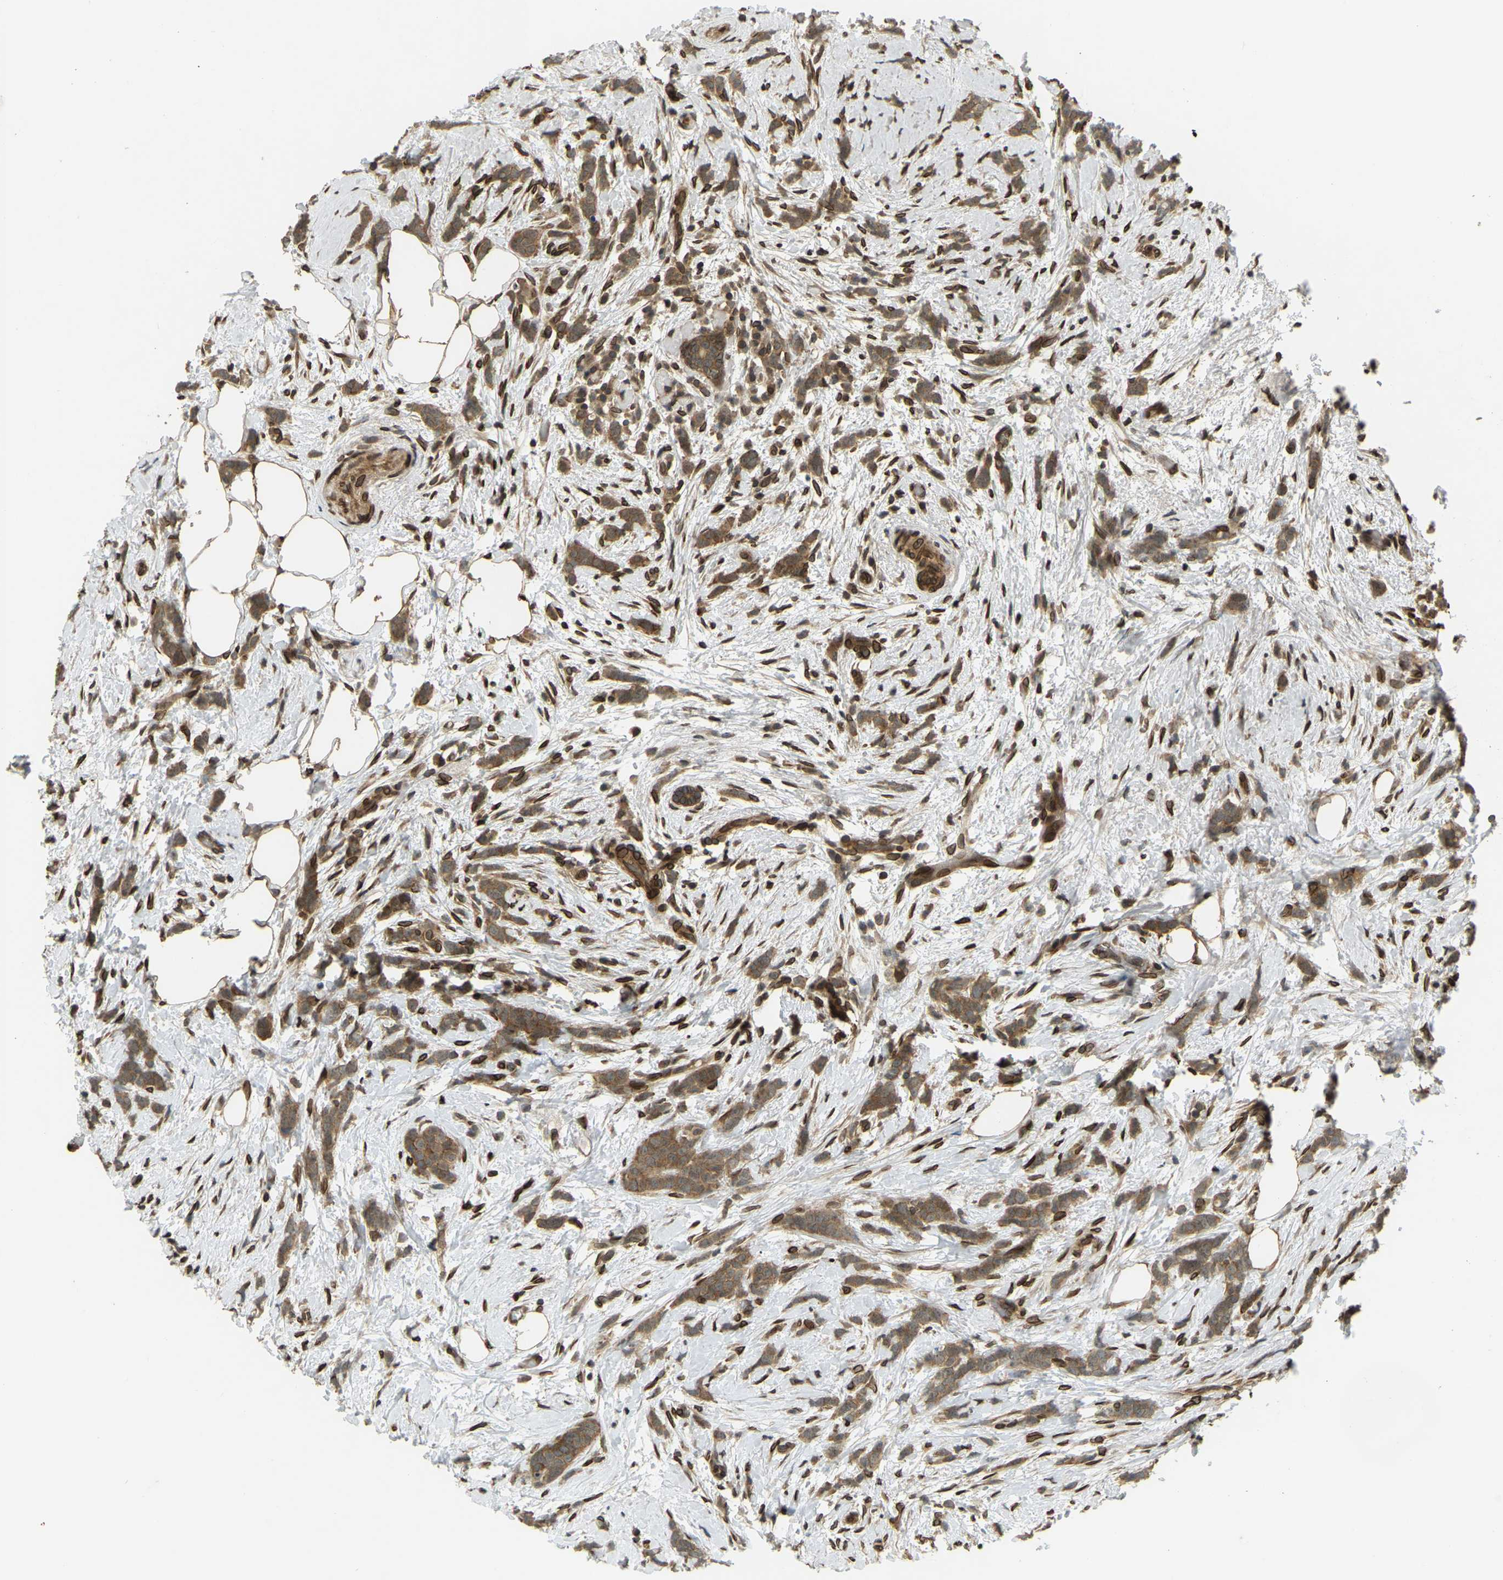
{"staining": {"intensity": "moderate", "quantity": ">75%", "location": "cytoplasmic/membranous"}, "tissue": "breast cancer", "cell_type": "Tumor cells", "image_type": "cancer", "snomed": [{"axis": "morphology", "description": "Lobular carcinoma, in situ"}, {"axis": "morphology", "description": "Lobular carcinoma"}, {"axis": "topography", "description": "Breast"}], "caption": "Approximately >75% of tumor cells in human breast cancer (lobular carcinoma in situ) exhibit moderate cytoplasmic/membranous protein staining as visualized by brown immunohistochemical staining.", "gene": "SYNE1", "patient": {"sex": "female", "age": 41}}